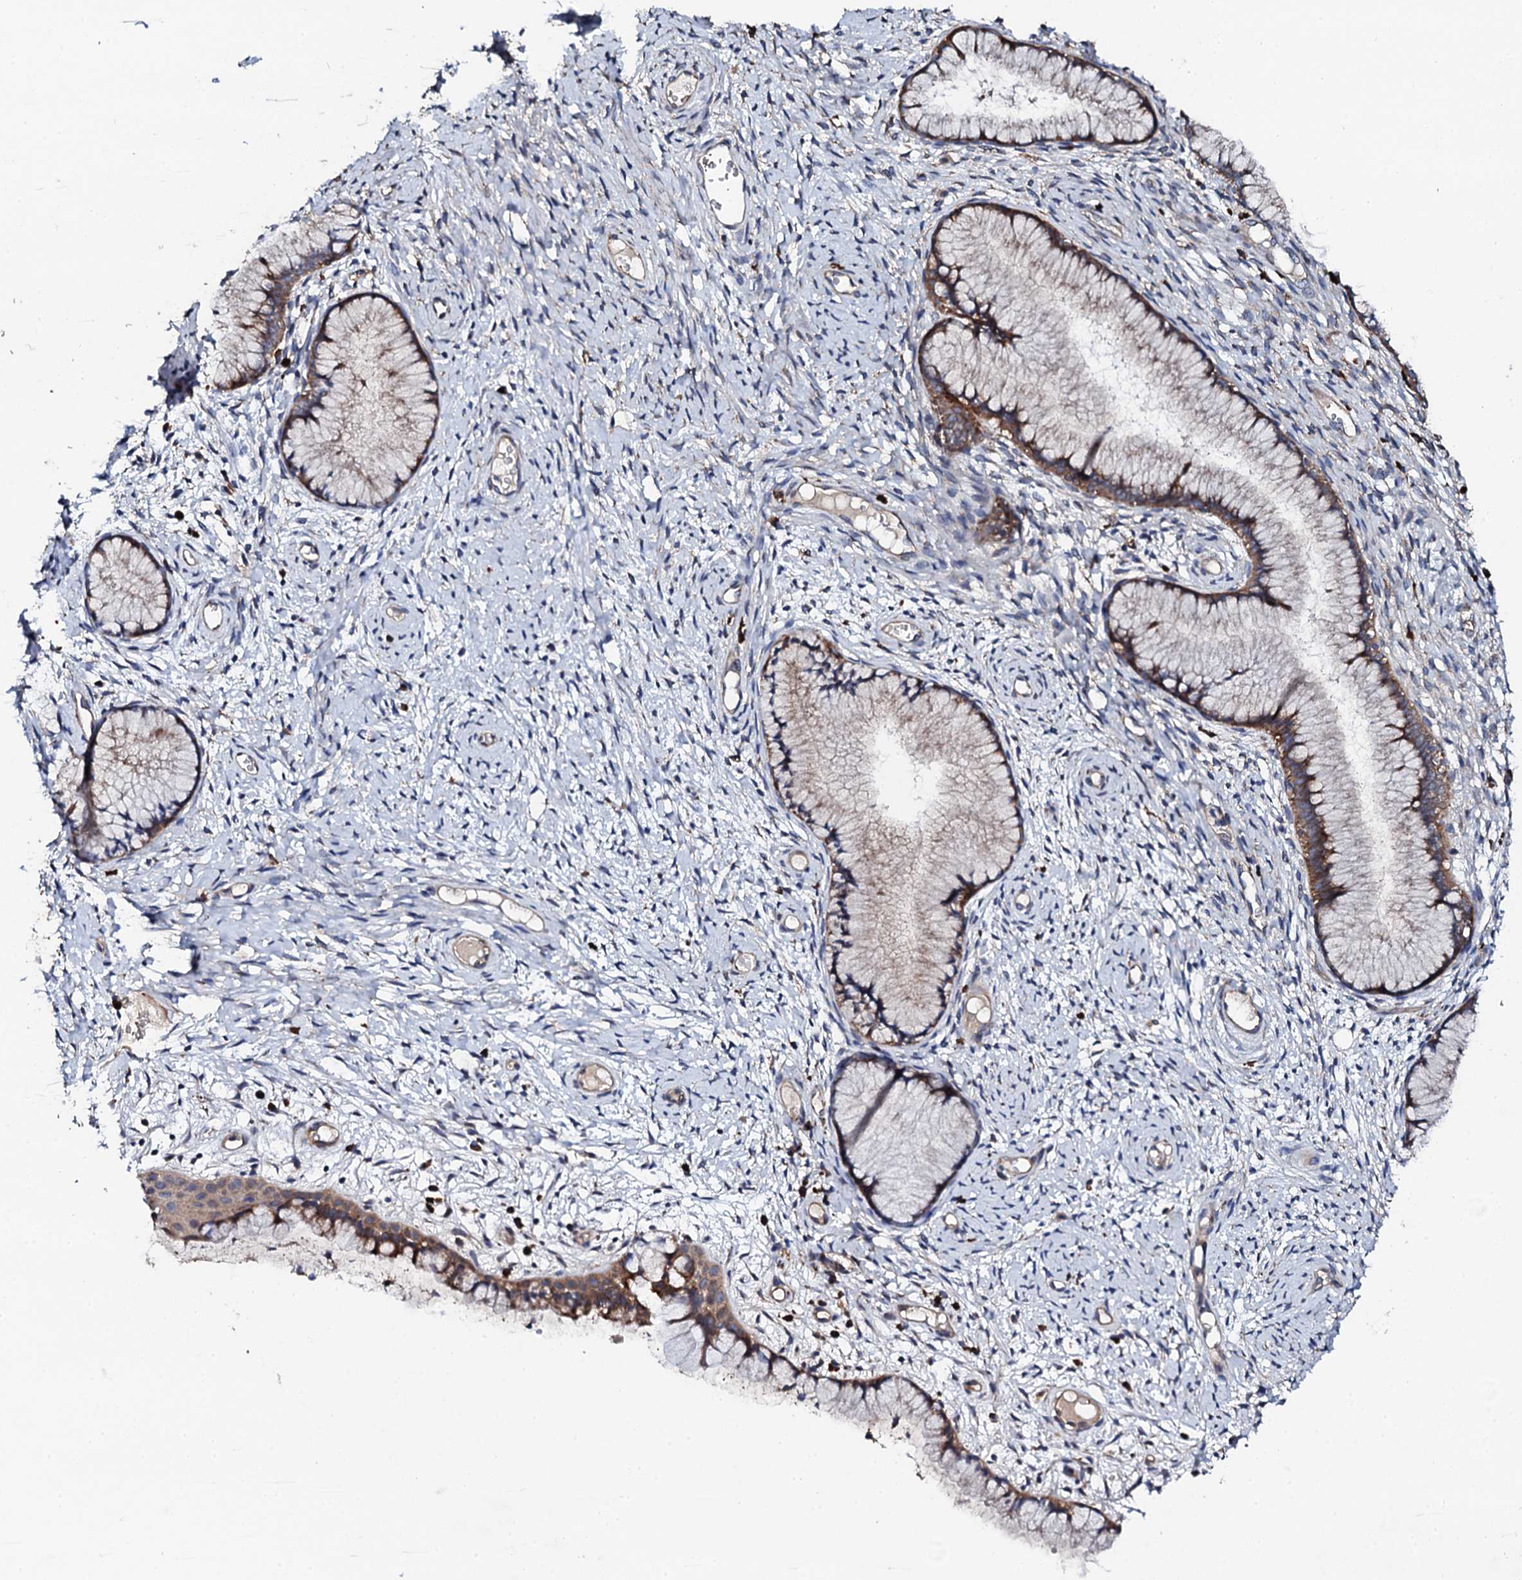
{"staining": {"intensity": "moderate", "quantity": ">75%", "location": "cytoplasmic/membranous"}, "tissue": "cervix", "cell_type": "Glandular cells", "image_type": "normal", "snomed": [{"axis": "morphology", "description": "Normal tissue, NOS"}, {"axis": "topography", "description": "Cervix"}], "caption": "Unremarkable cervix exhibits moderate cytoplasmic/membranous staining in about >75% of glandular cells The staining was performed using DAB, with brown indicating positive protein expression. Nuclei are stained blue with hematoxylin..", "gene": "LIPT2", "patient": {"sex": "female", "age": 42}}